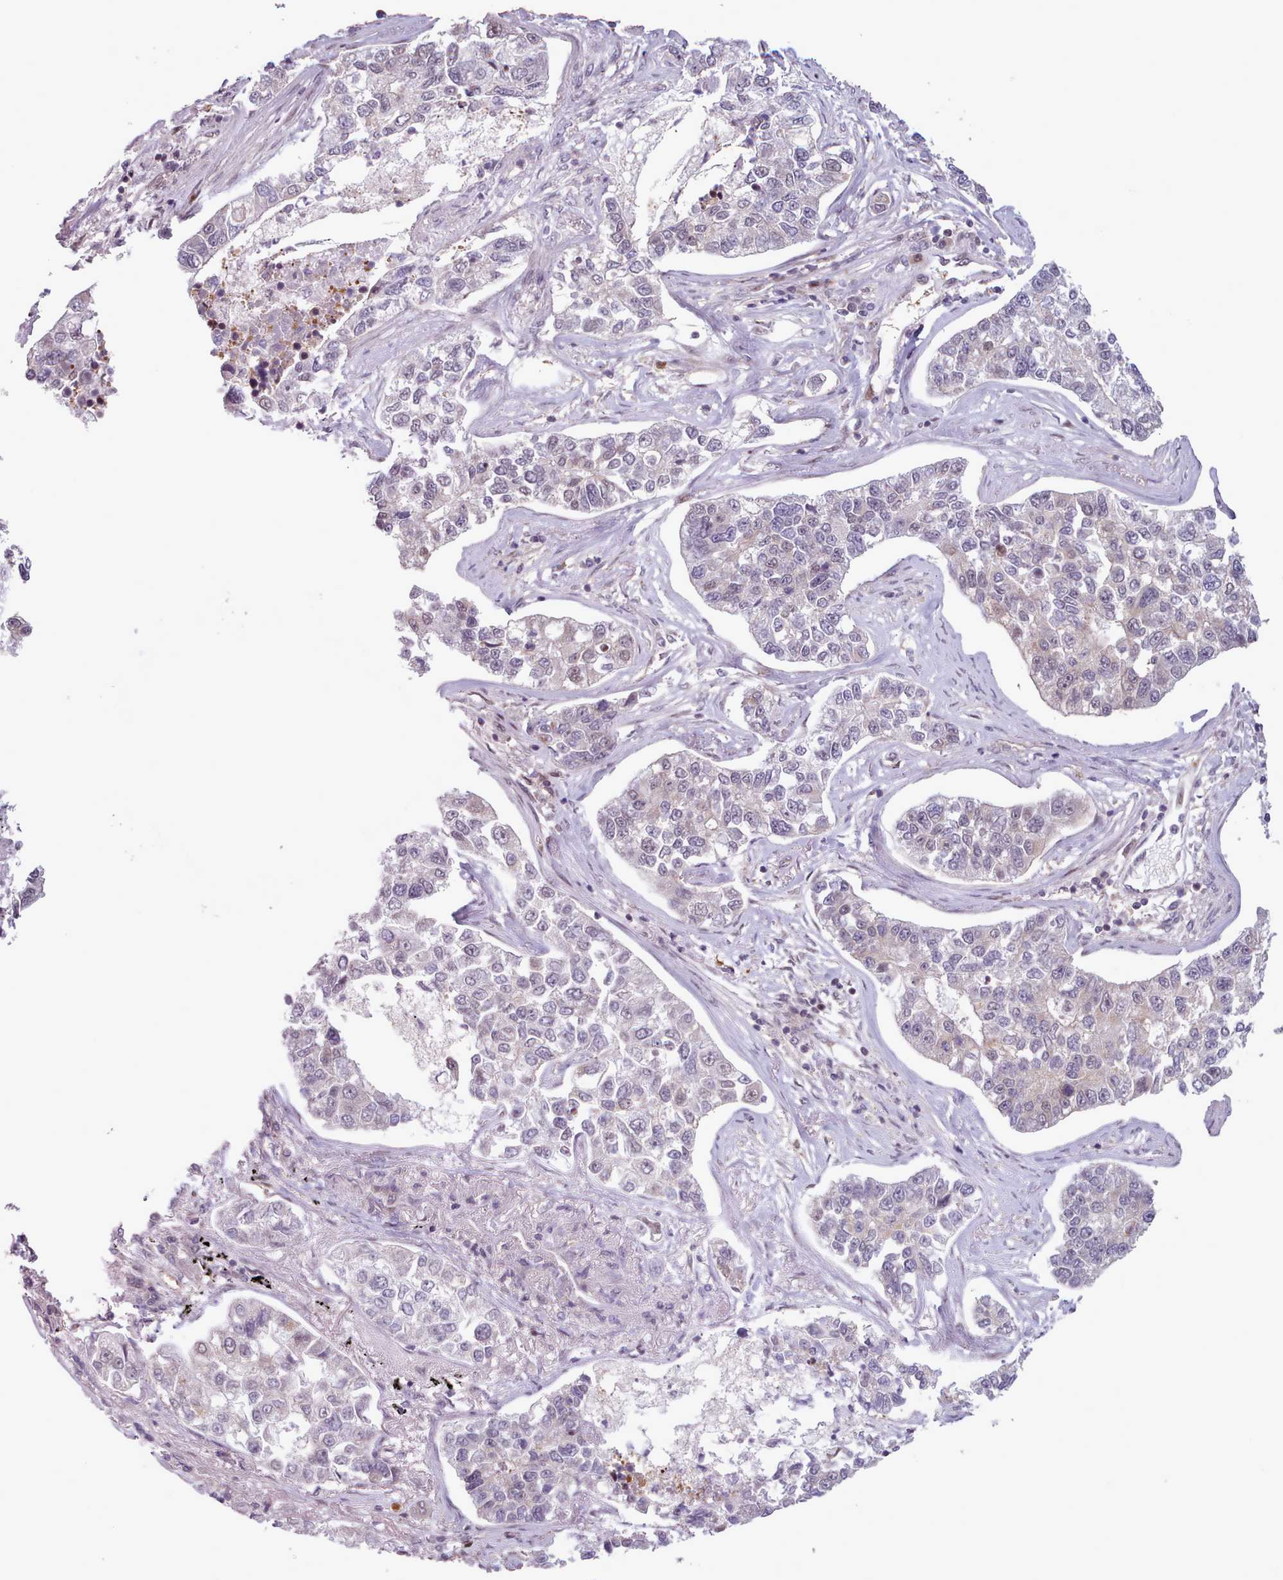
{"staining": {"intensity": "weak", "quantity": "<25%", "location": "nuclear"}, "tissue": "lung cancer", "cell_type": "Tumor cells", "image_type": "cancer", "snomed": [{"axis": "morphology", "description": "Adenocarcinoma, NOS"}, {"axis": "topography", "description": "Lung"}], "caption": "There is no significant positivity in tumor cells of adenocarcinoma (lung).", "gene": "KBTBD7", "patient": {"sex": "male", "age": 49}}